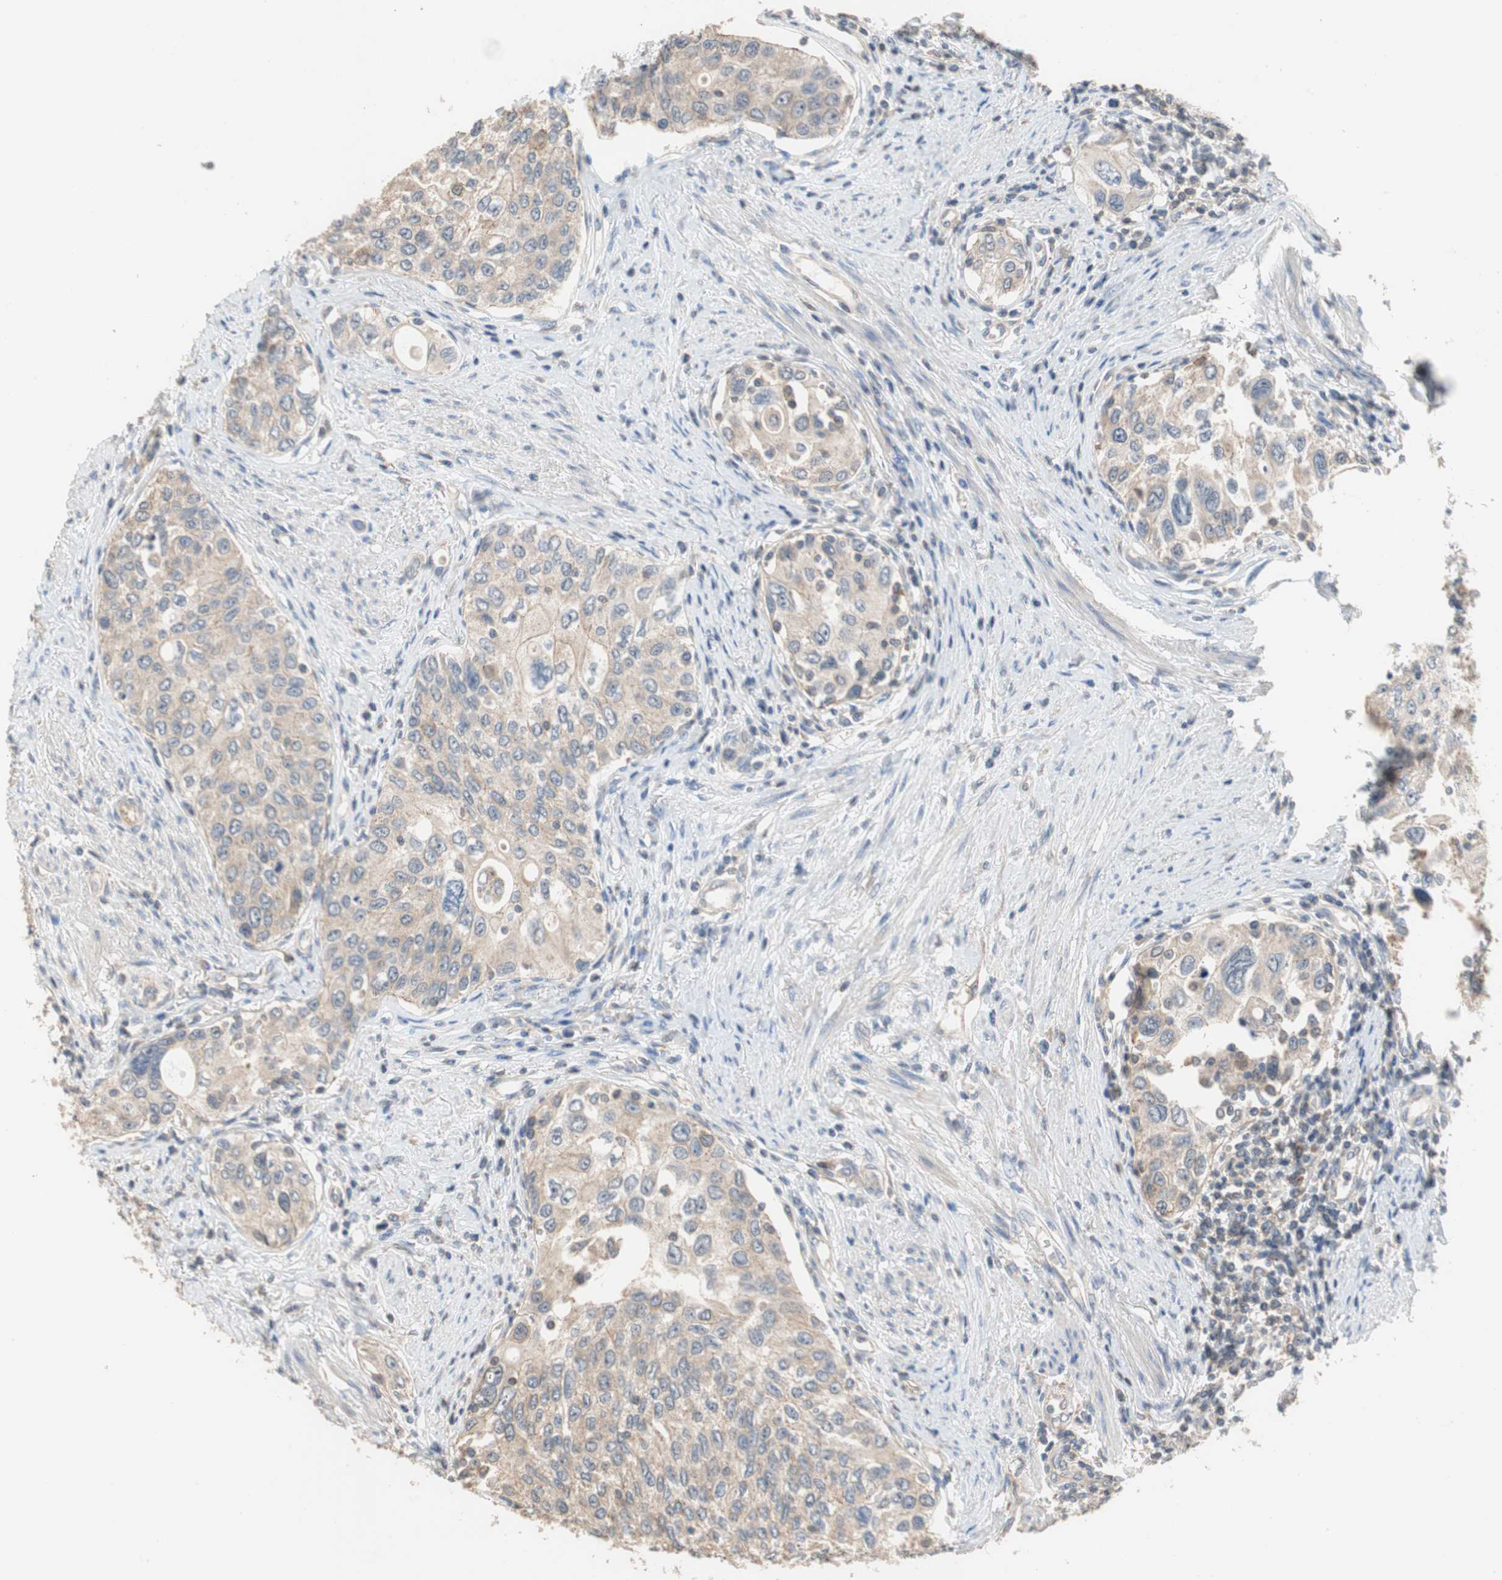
{"staining": {"intensity": "weak", "quantity": ">75%", "location": "cytoplasmic/membranous"}, "tissue": "urothelial cancer", "cell_type": "Tumor cells", "image_type": "cancer", "snomed": [{"axis": "morphology", "description": "Urothelial carcinoma, High grade"}, {"axis": "topography", "description": "Urinary bladder"}], "caption": "This photomicrograph reveals IHC staining of human urothelial carcinoma (high-grade), with low weak cytoplasmic/membranous expression in approximately >75% of tumor cells.", "gene": "MAP4K2", "patient": {"sex": "female", "age": 56}}